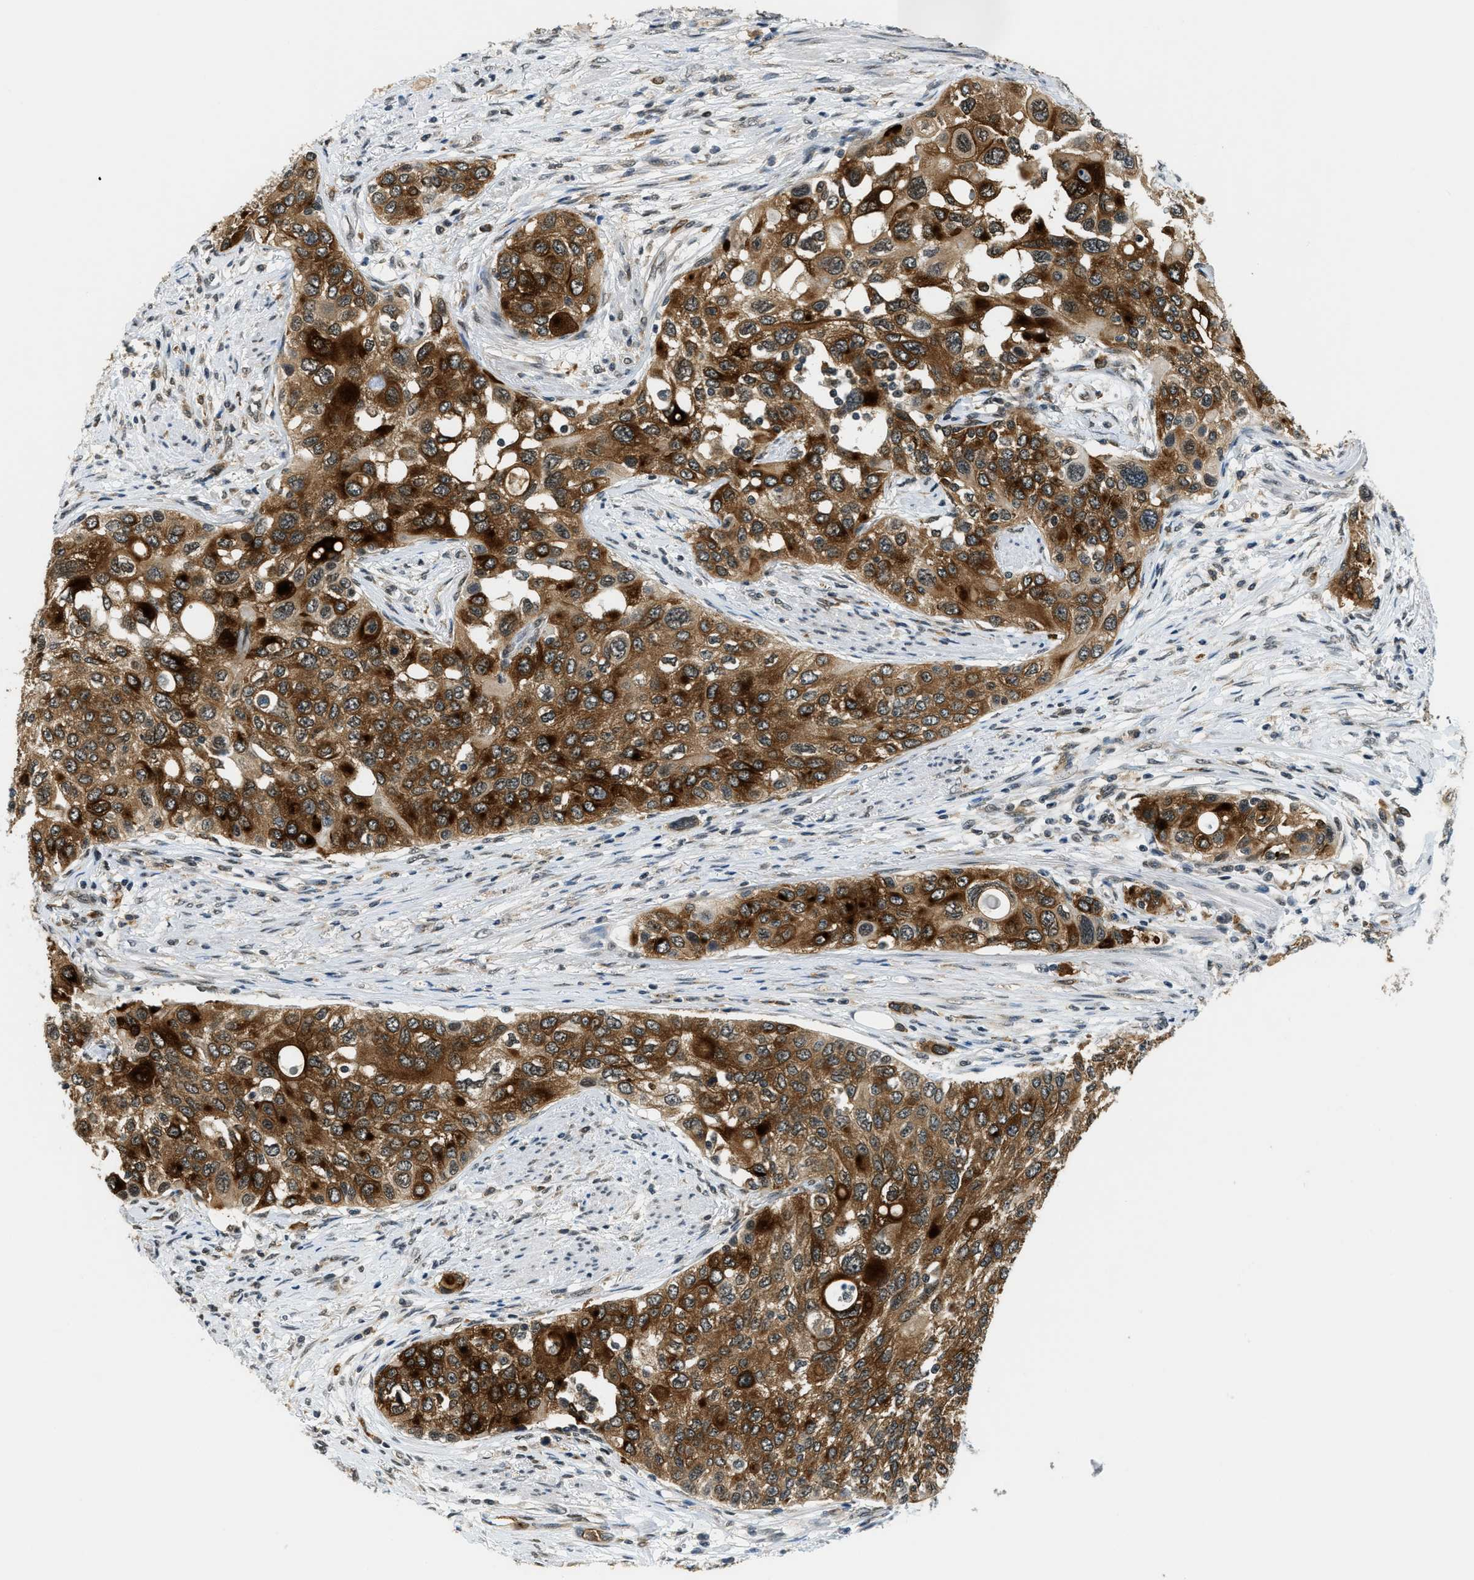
{"staining": {"intensity": "strong", "quantity": ">75%", "location": "cytoplasmic/membranous"}, "tissue": "urothelial cancer", "cell_type": "Tumor cells", "image_type": "cancer", "snomed": [{"axis": "morphology", "description": "Urothelial carcinoma, High grade"}, {"axis": "topography", "description": "Urinary bladder"}], "caption": "Human high-grade urothelial carcinoma stained with a protein marker exhibits strong staining in tumor cells.", "gene": "RAB11FIP1", "patient": {"sex": "female", "age": 56}}